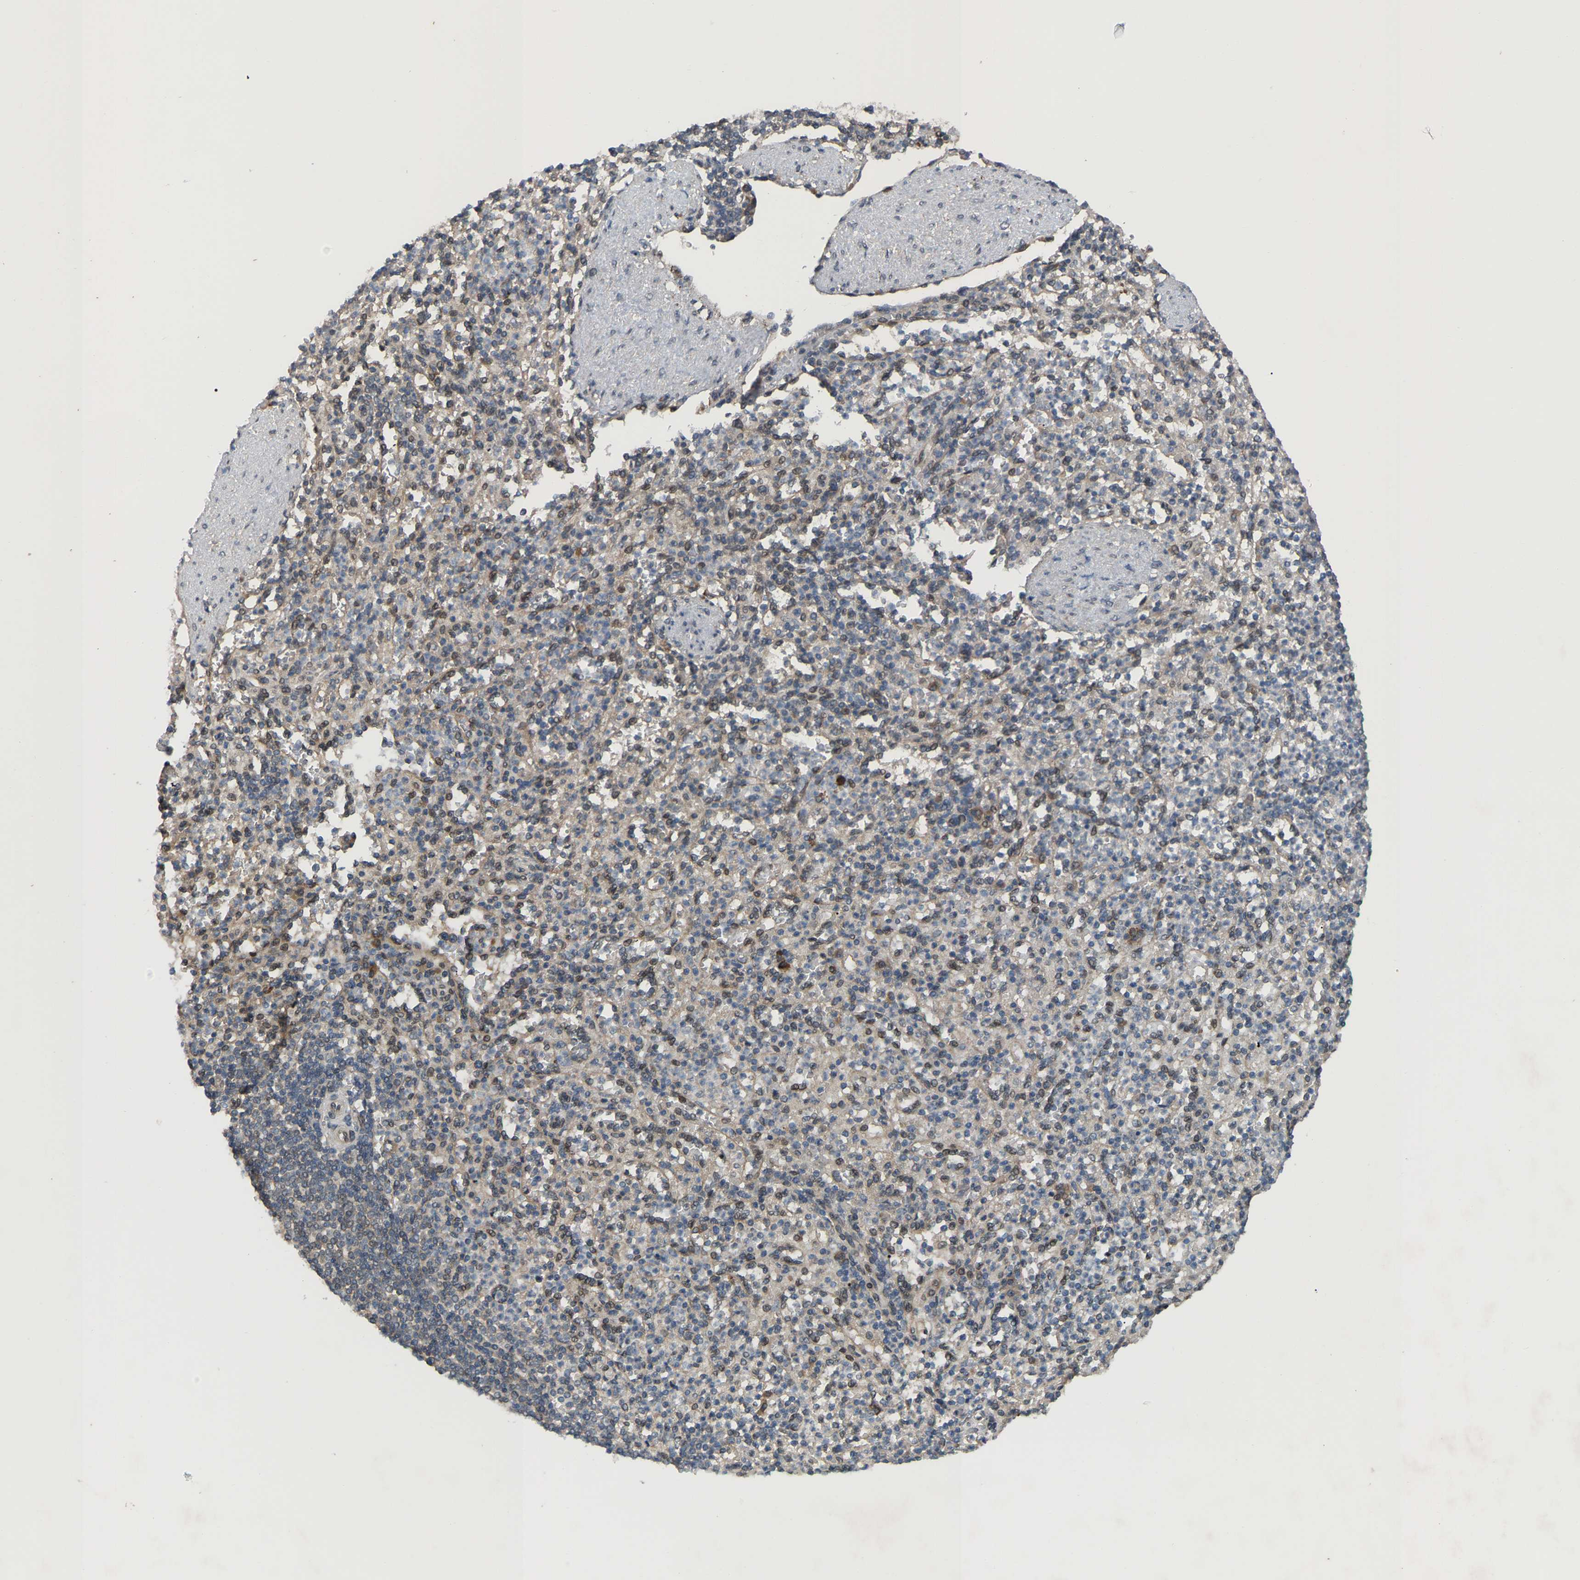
{"staining": {"intensity": "moderate", "quantity": "<25%", "location": "cytoplasmic/membranous"}, "tissue": "spleen", "cell_type": "Cells in red pulp", "image_type": "normal", "snomed": [{"axis": "morphology", "description": "Normal tissue, NOS"}, {"axis": "topography", "description": "Spleen"}], "caption": "Immunohistochemistry of unremarkable spleen exhibits low levels of moderate cytoplasmic/membranous staining in about <25% of cells in red pulp. (DAB IHC, brown staining for protein, blue staining for nuclei).", "gene": "CROT", "patient": {"sex": "female", "age": 74}}